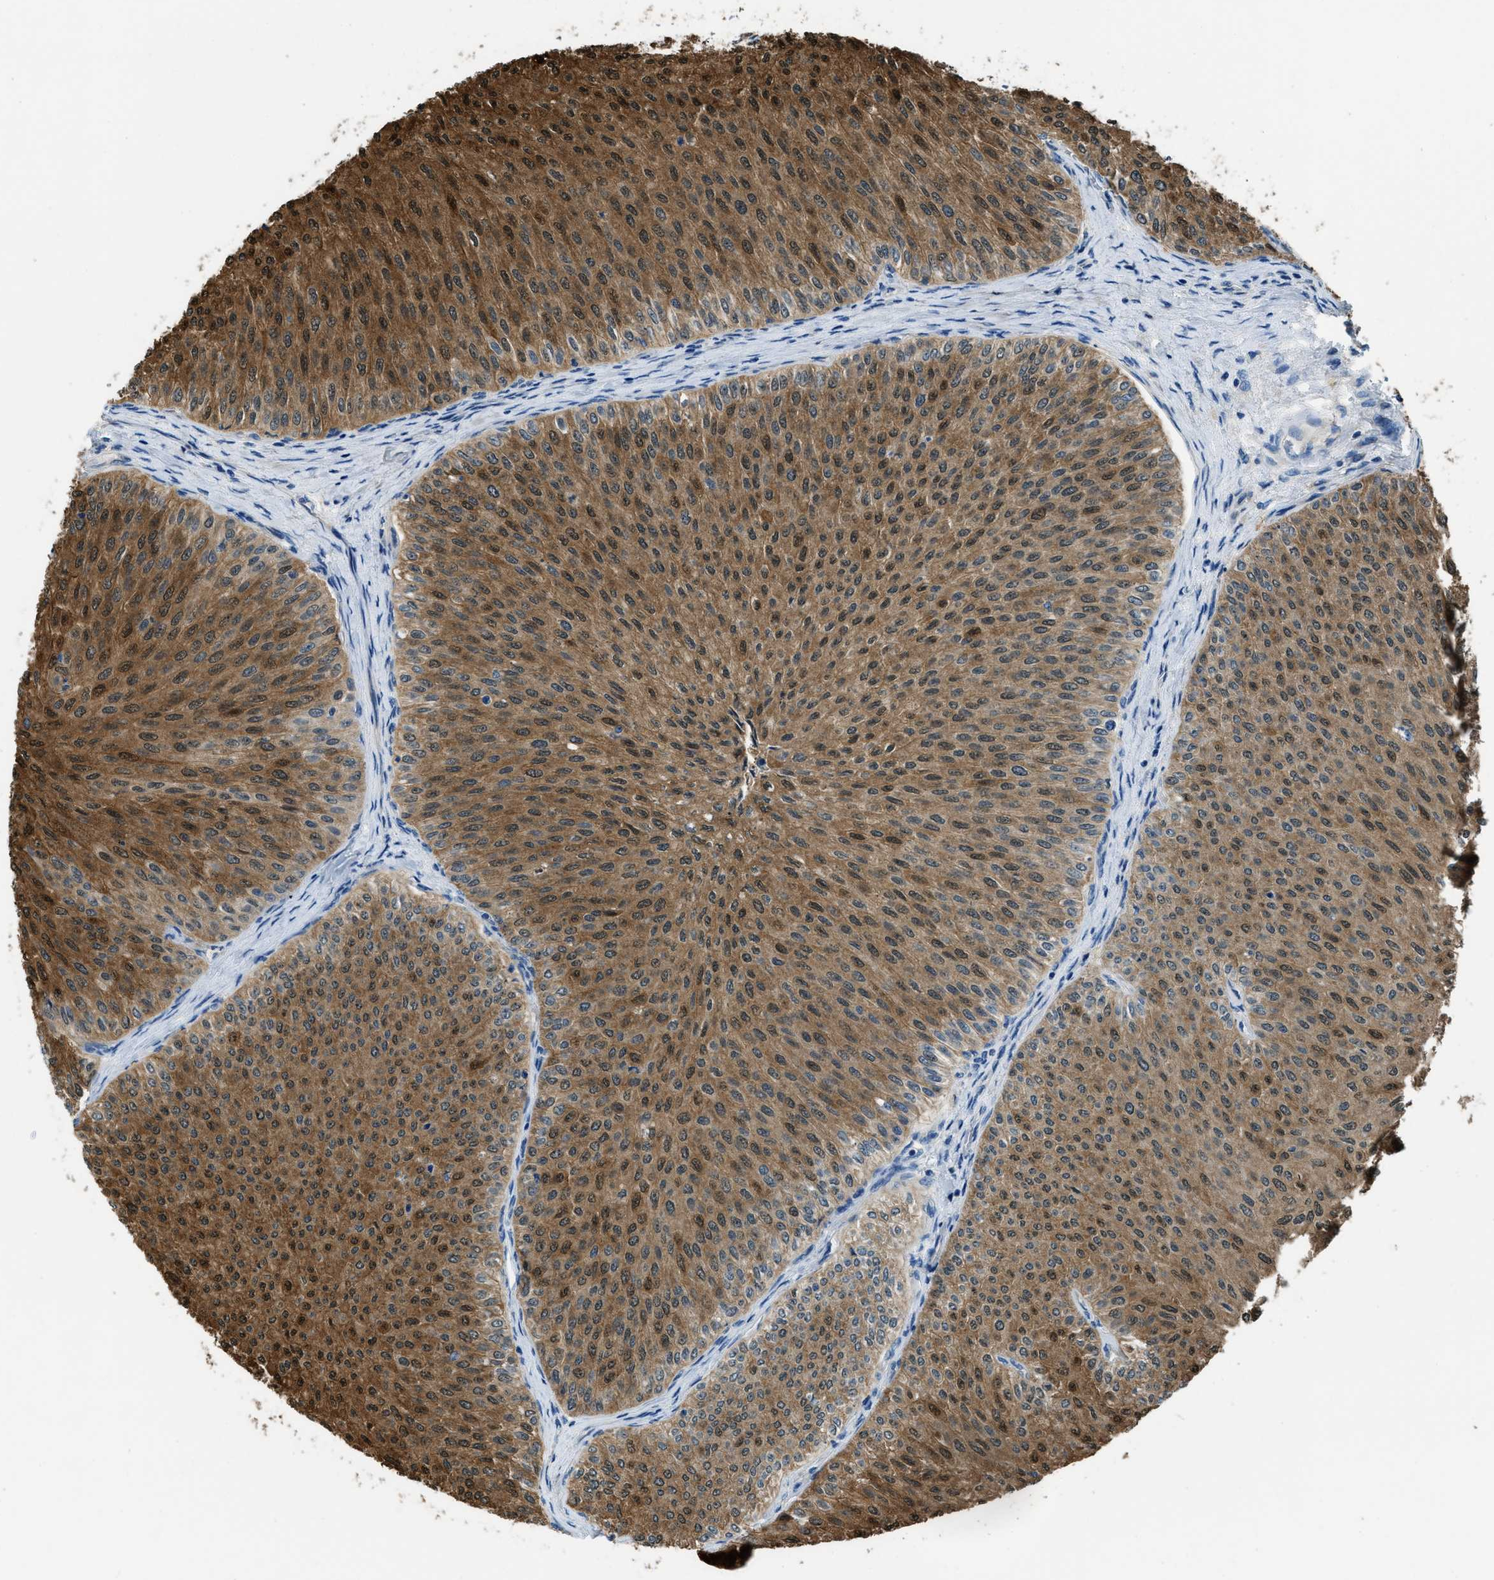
{"staining": {"intensity": "moderate", "quantity": ">75%", "location": "cytoplasmic/membranous,nuclear"}, "tissue": "urothelial cancer", "cell_type": "Tumor cells", "image_type": "cancer", "snomed": [{"axis": "morphology", "description": "Urothelial carcinoma, Low grade"}, {"axis": "topography", "description": "Urinary bladder"}], "caption": "High-power microscopy captured an immunohistochemistry (IHC) image of urothelial carcinoma (low-grade), revealing moderate cytoplasmic/membranous and nuclear positivity in approximately >75% of tumor cells.", "gene": "GIMAP8", "patient": {"sex": "male", "age": 78}}